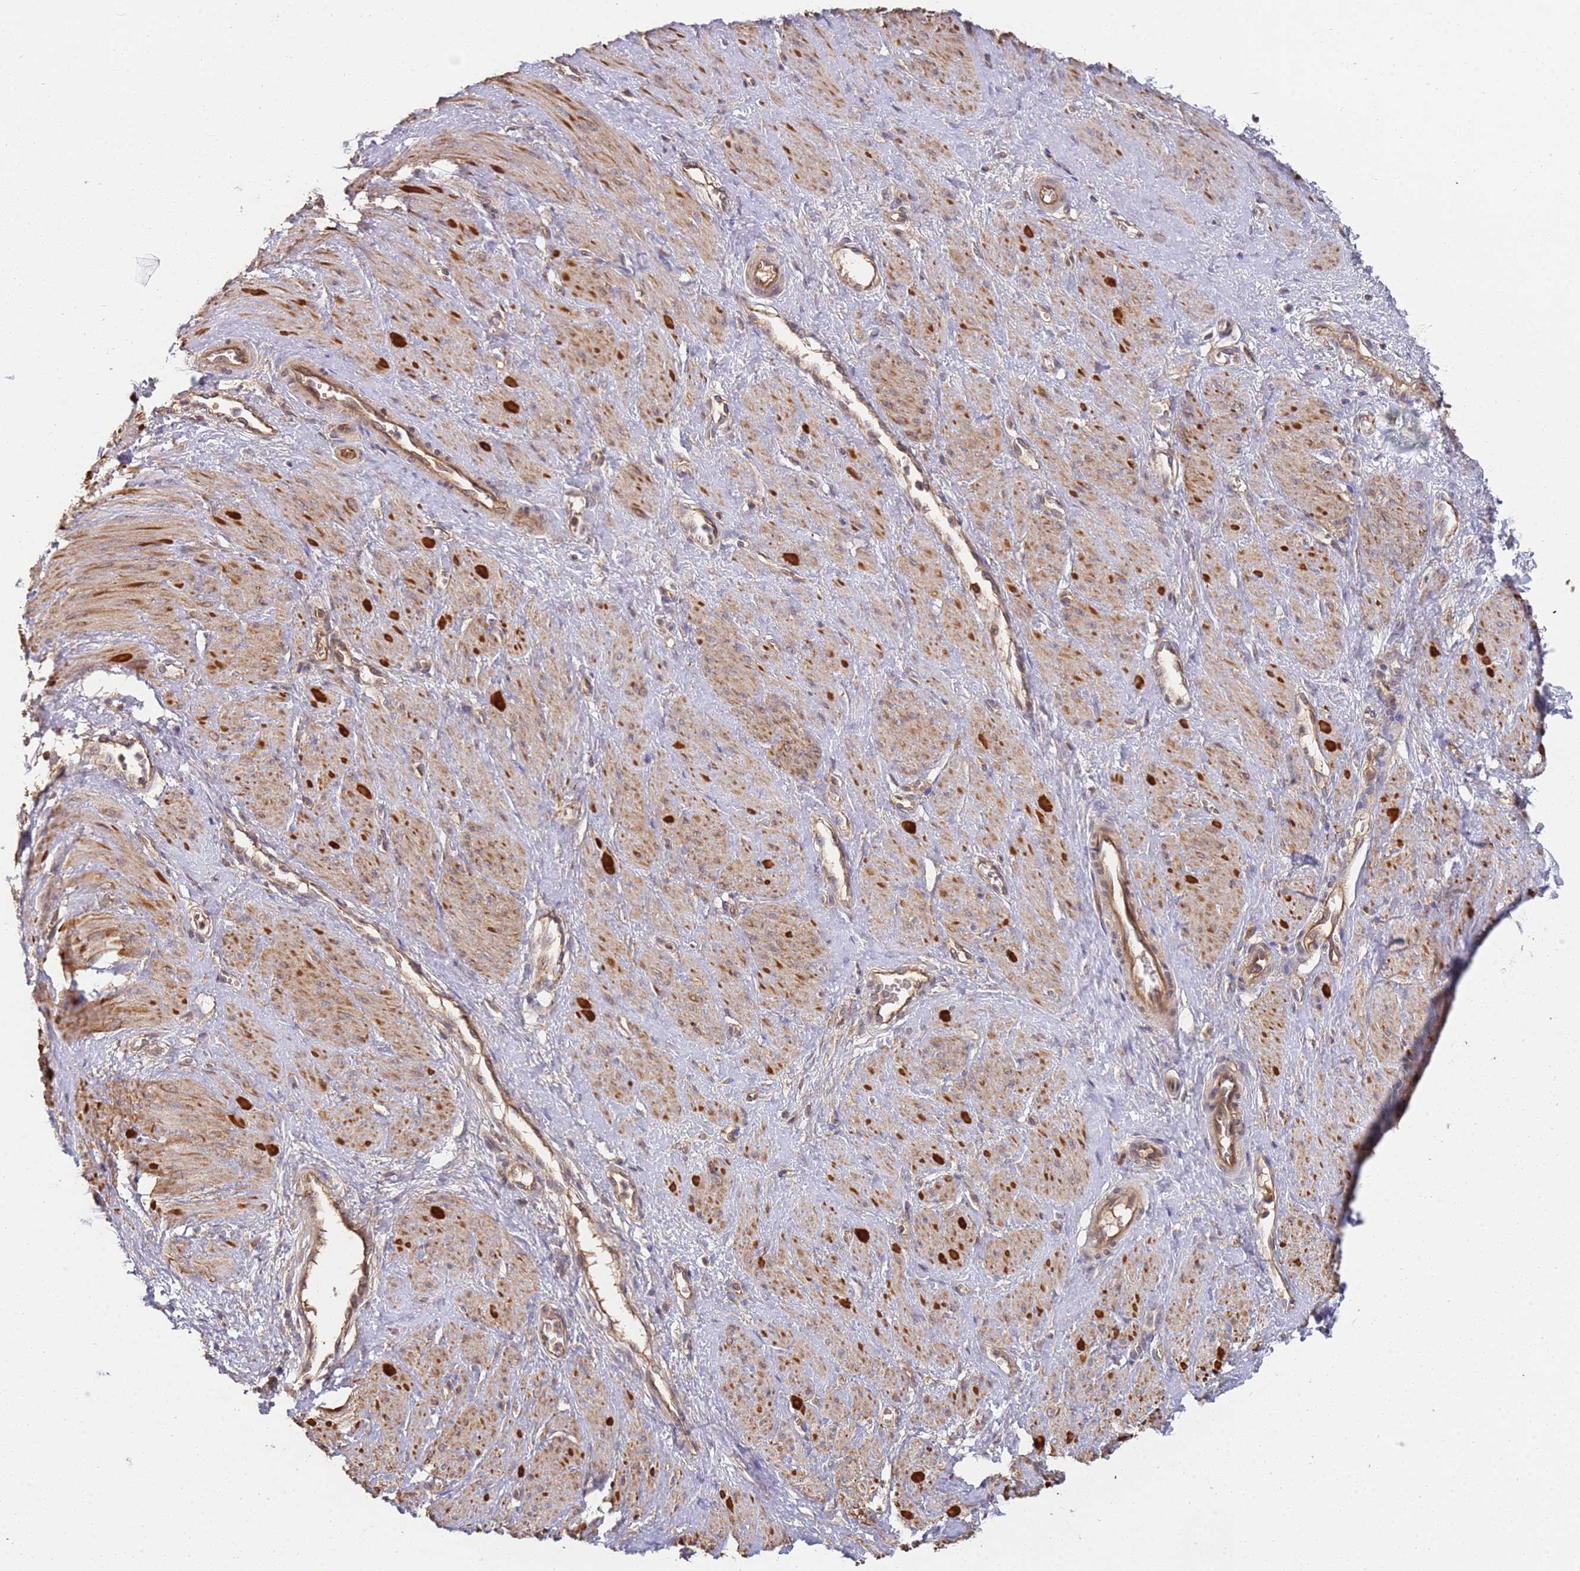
{"staining": {"intensity": "moderate", "quantity": "25%-75%", "location": "cytoplasmic/membranous,nuclear"}, "tissue": "smooth muscle", "cell_type": "Smooth muscle cells", "image_type": "normal", "snomed": [{"axis": "morphology", "description": "Normal tissue, NOS"}, {"axis": "topography", "description": "Smooth muscle"}, {"axis": "topography", "description": "Uterus"}], "caption": "IHC of normal human smooth muscle demonstrates medium levels of moderate cytoplasmic/membranous,nuclear expression in approximately 25%-75% of smooth muscle cells.", "gene": "ABCB6", "patient": {"sex": "female", "age": 39}}